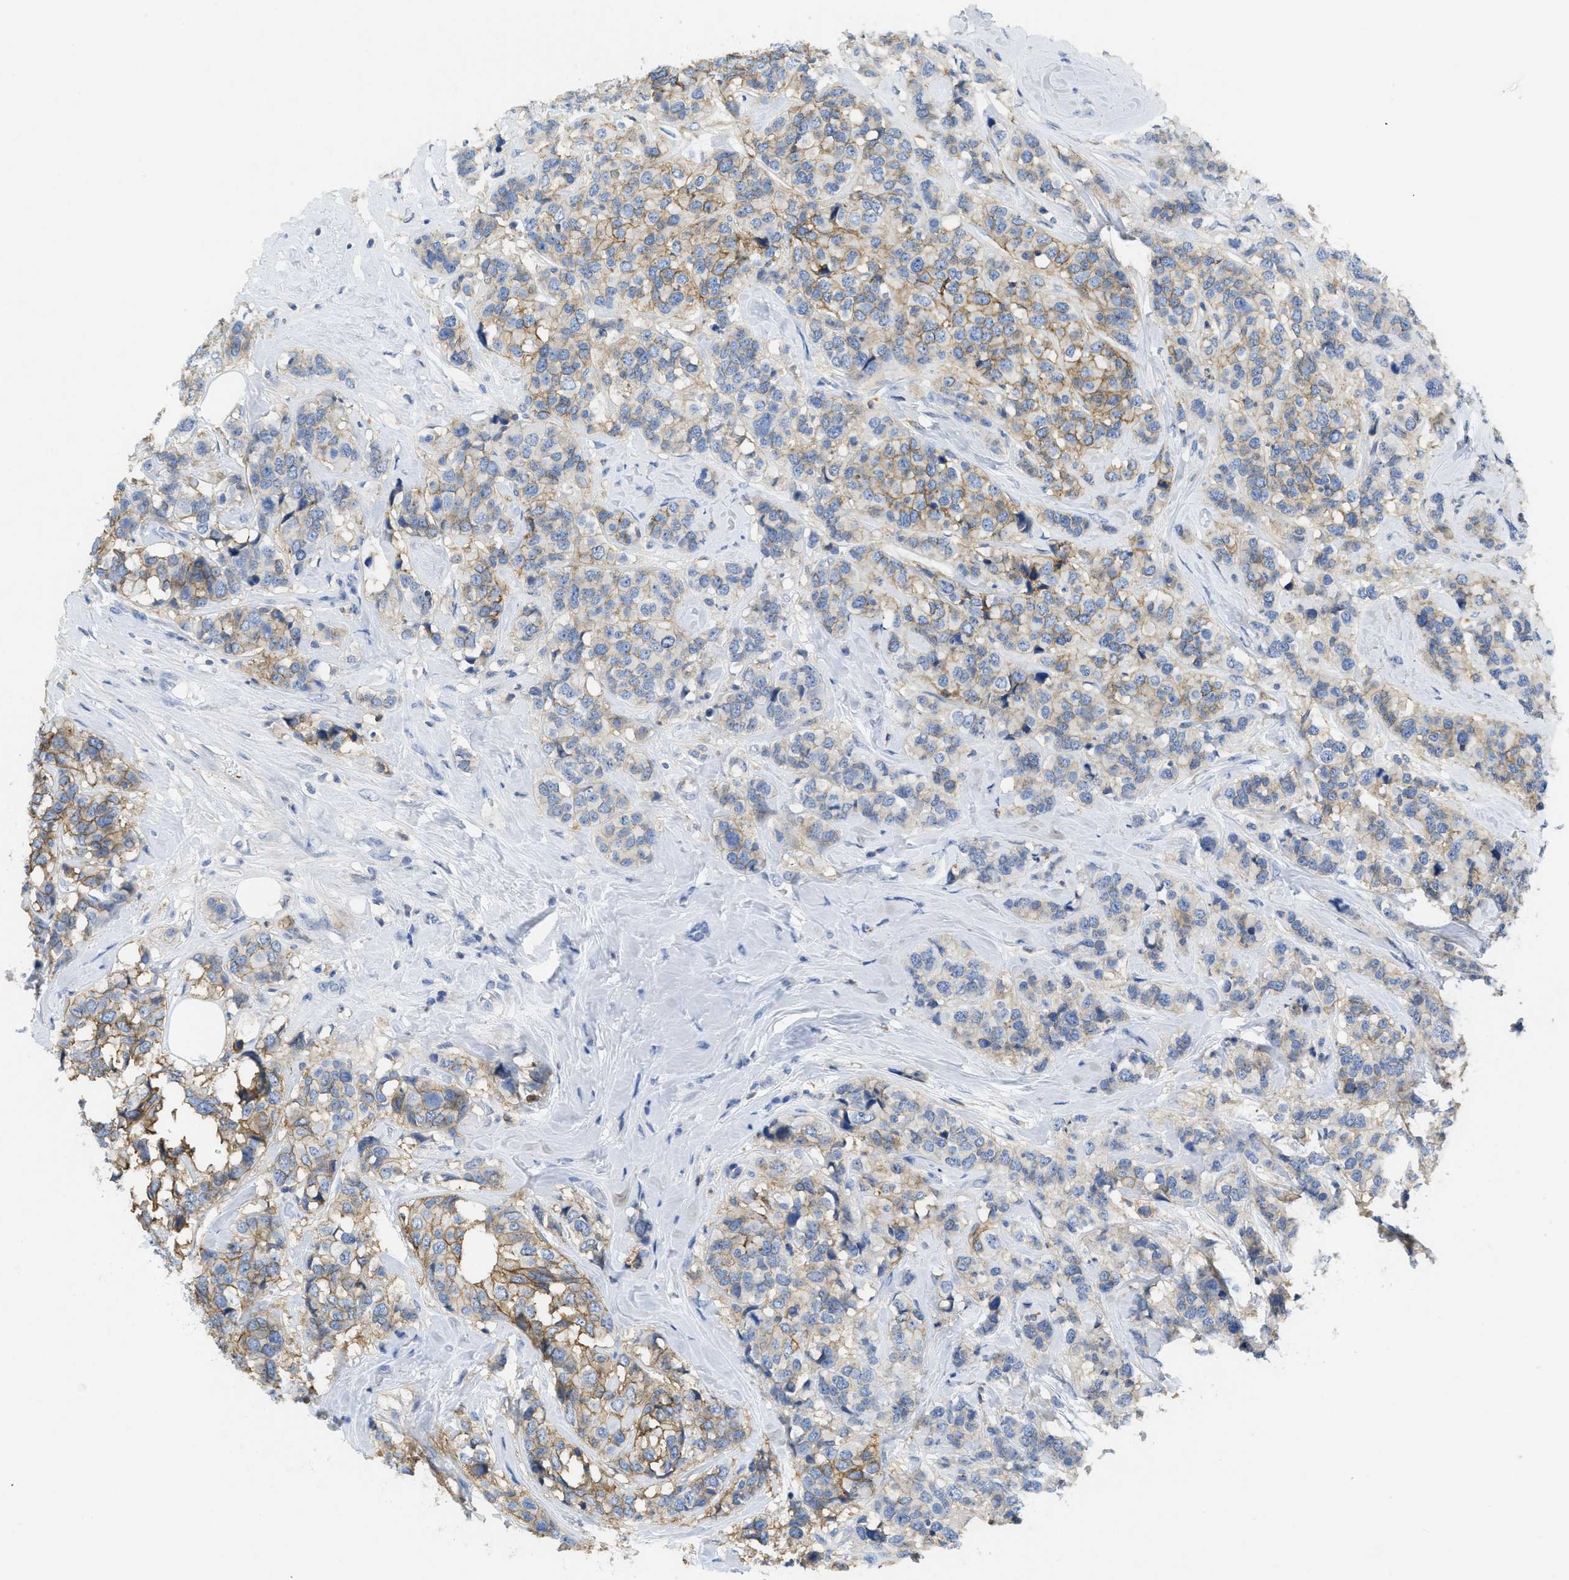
{"staining": {"intensity": "moderate", "quantity": "25%-75%", "location": "cytoplasmic/membranous"}, "tissue": "breast cancer", "cell_type": "Tumor cells", "image_type": "cancer", "snomed": [{"axis": "morphology", "description": "Lobular carcinoma"}, {"axis": "topography", "description": "Breast"}], "caption": "A brown stain highlights moderate cytoplasmic/membranous expression of a protein in lobular carcinoma (breast) tumor cells. The staining is performed using DAB brown chromogen to label protein expression. The nuclei are counter-stained blue using hematoxylin.", "gene": "CNNM4", "patient": {"sex": "female", "age": 59}}